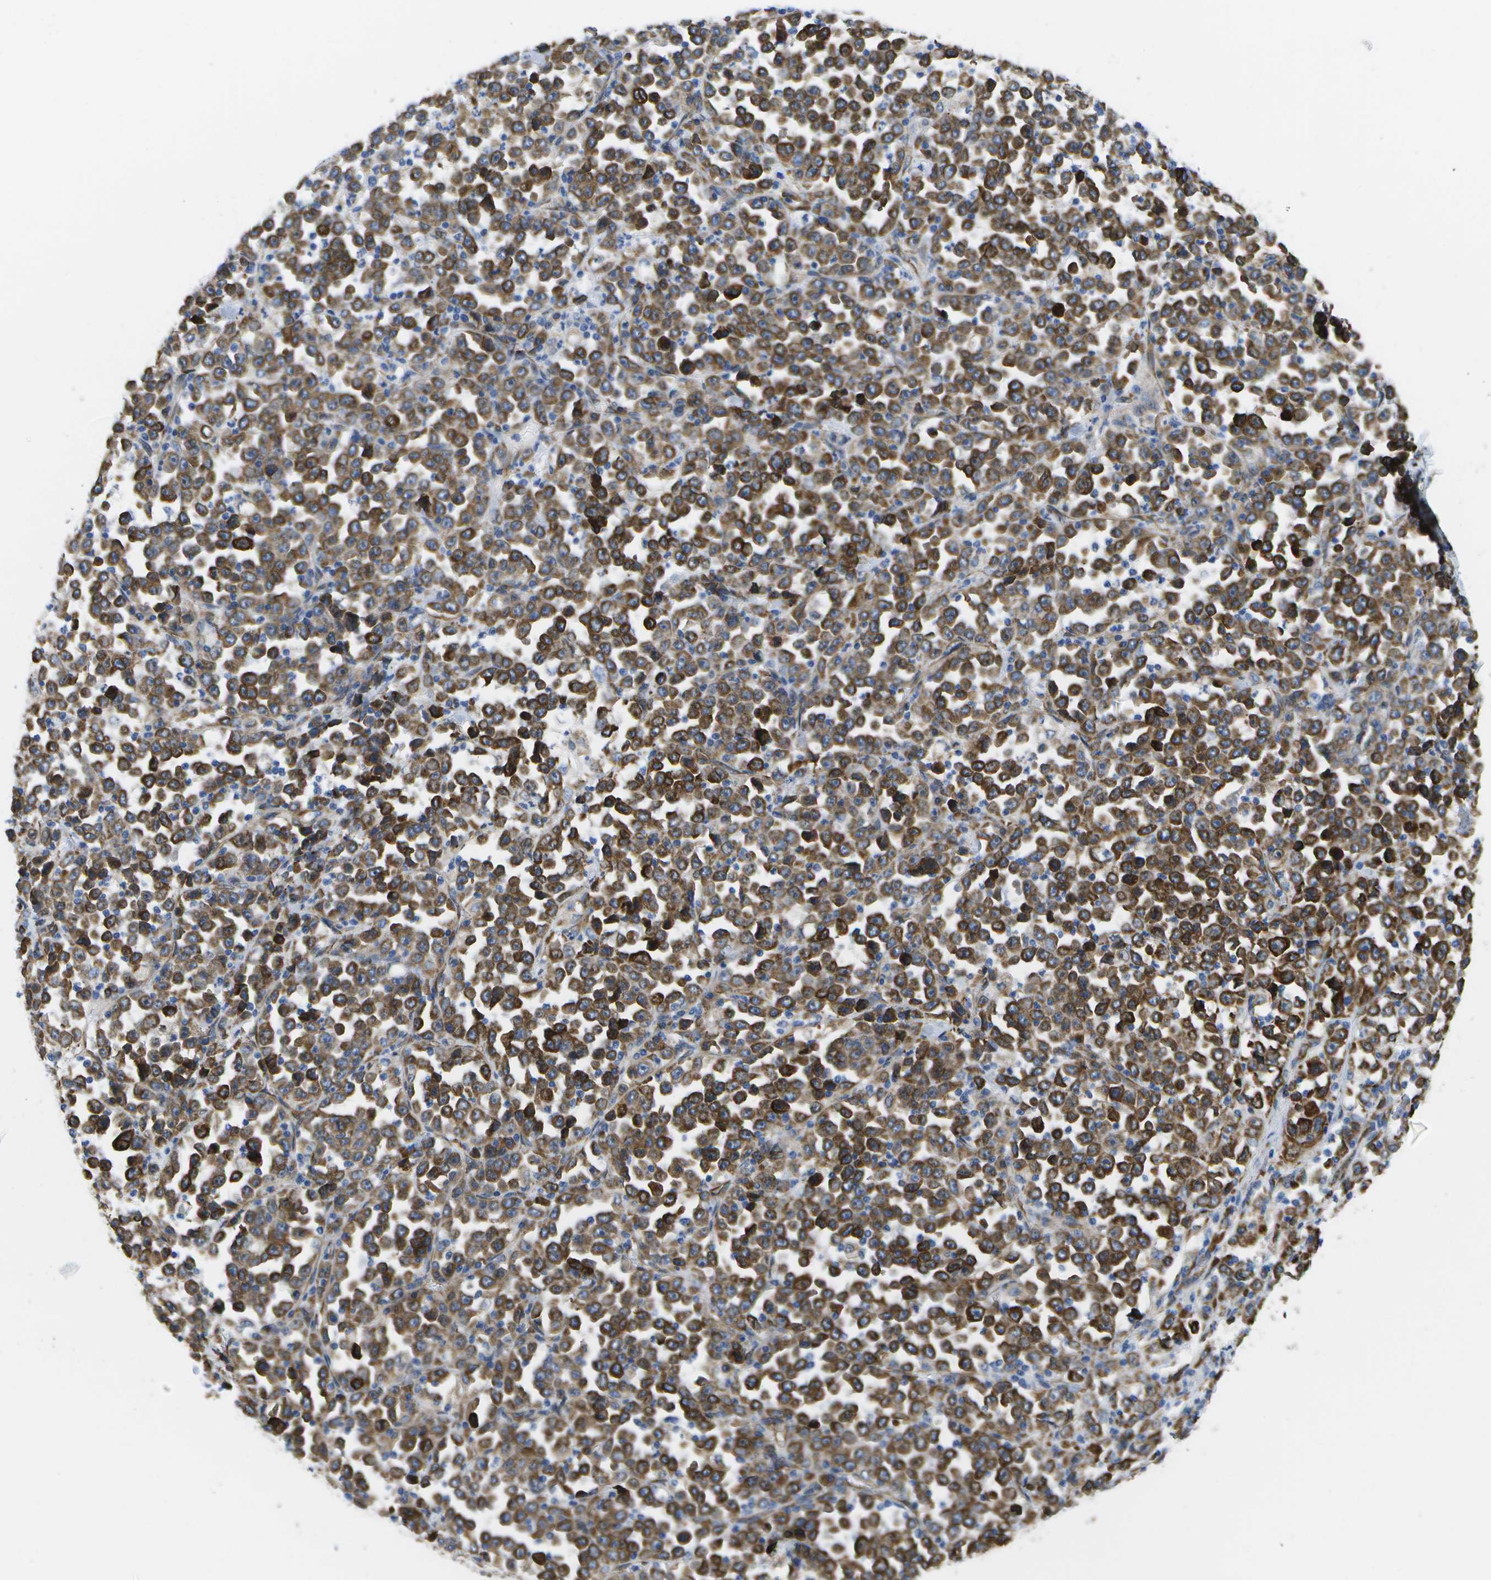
{"staining": {"intensity": "strong", "quantity": ">75%", "location": "cytoplasmic/membranous"}, "tissue": "stomach cancer", "cell_type": "Tumor cells", "image_type": "cancer", "snomed": [{"axis": "morphology", "description": "Normal tissue, NOS"}, {"axis": "morphology", "description": "Adenocarcinoma, NOS"}, {"axis": "topography", "description": "Stomach, upper"}, {"axis": "topography", "description": "Stomach"}], "caption": "Protein staining by immunohistochemistry (IHC) demonstrates strong cytoplasmic/membranous staining in about >75% of tumor cells in stomach cancer. Using DAB (brown) and hematoxylin (blue) stains, captured at high magnification using brightfield microscopy.", "gene": "ZDHHC17", "patient": {"sex": "male", "age": 59}}